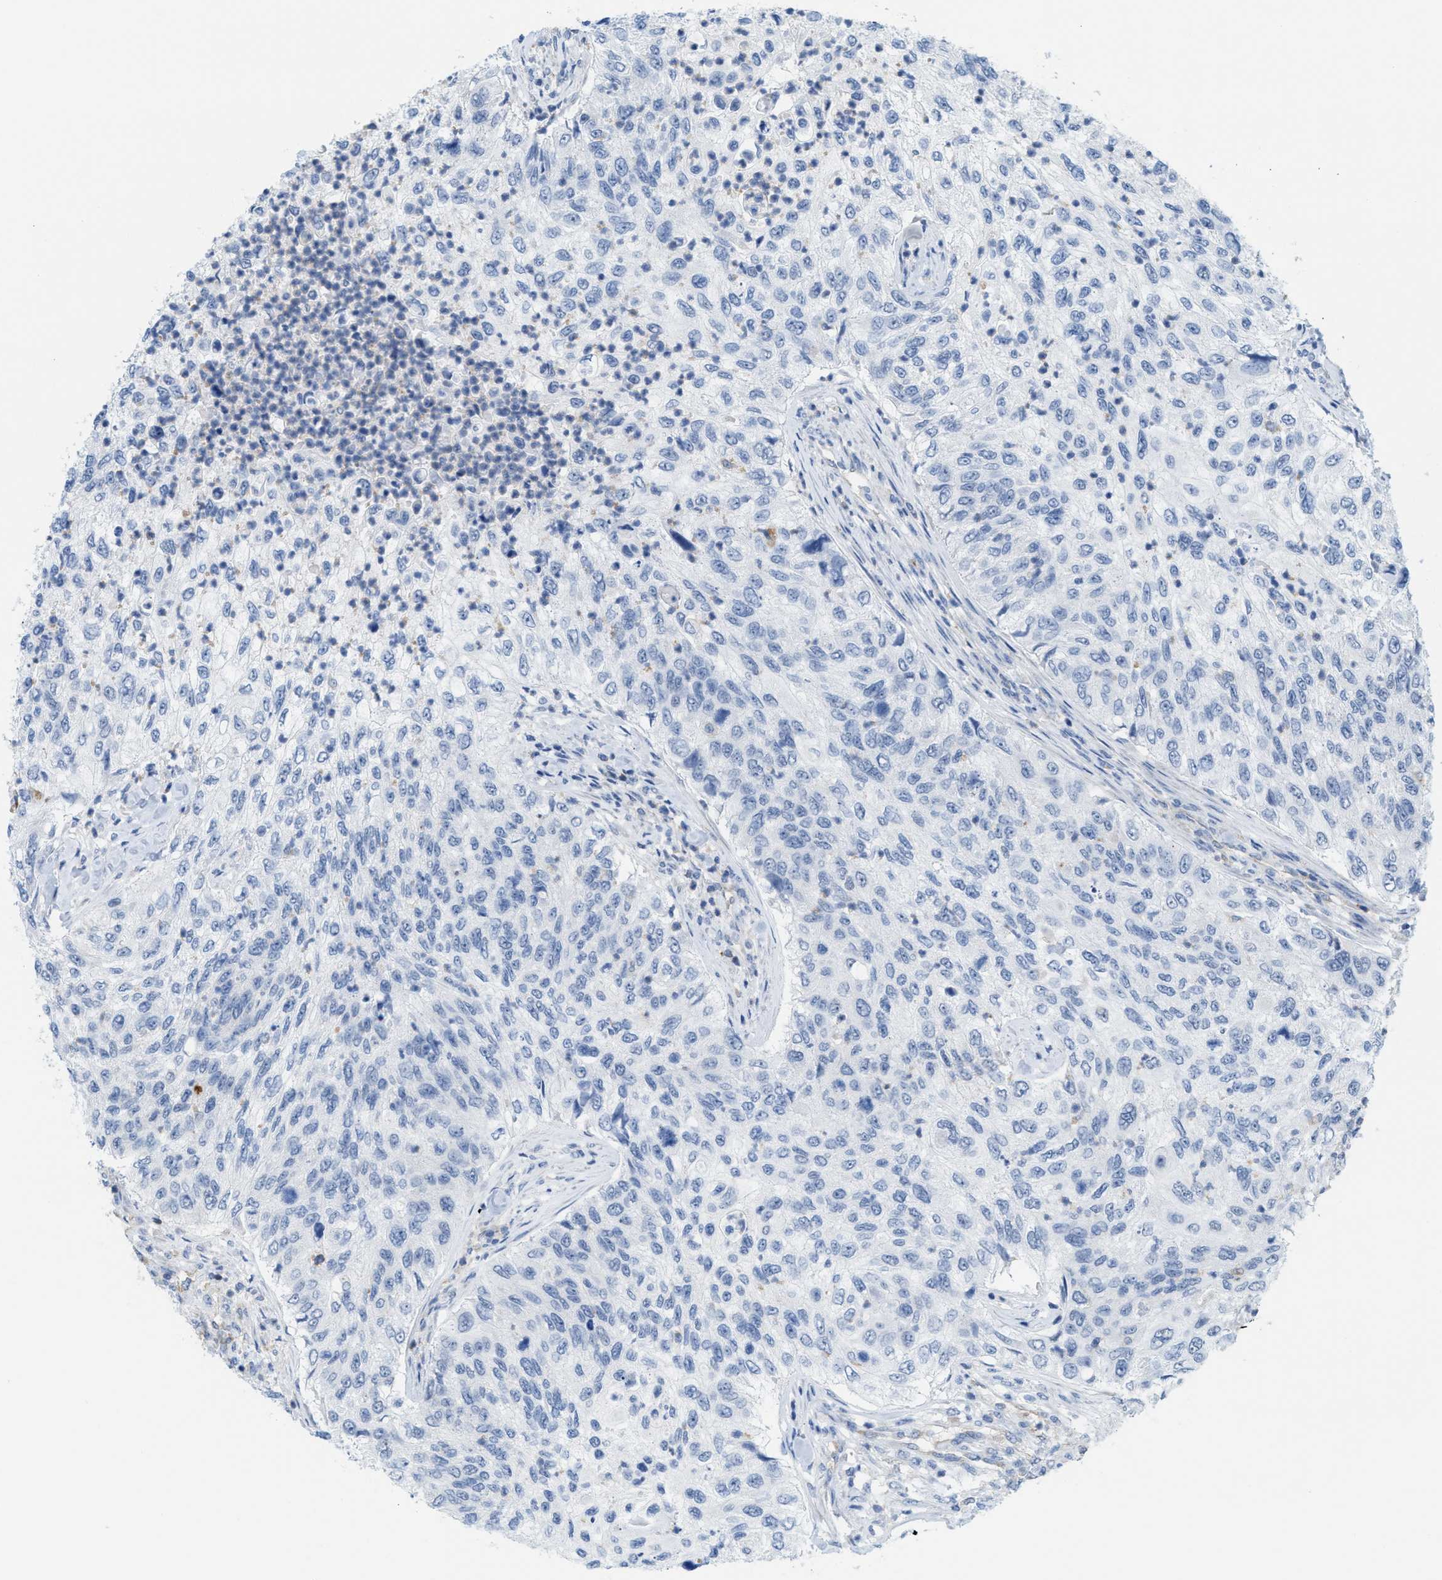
{"staining": {"intensity": "negative", "quantity": "none", "location": "none"}, "tissue": "urothelial cancer", "cell_type": "Tumor cells", "image_type": "cancer", "snomed": [{"axis": "morphology", "description": "Urothelial carcinoma, High grade"}, {"axis": "topography", "description": "Urinary bladder"}], "caption": "This is an IHC photomicrograph of human high-grade urothelial carcinoma. There is no expression in tumor cells.", "gene": "IL16", "patient": {"sex": "female", "age": 60}}